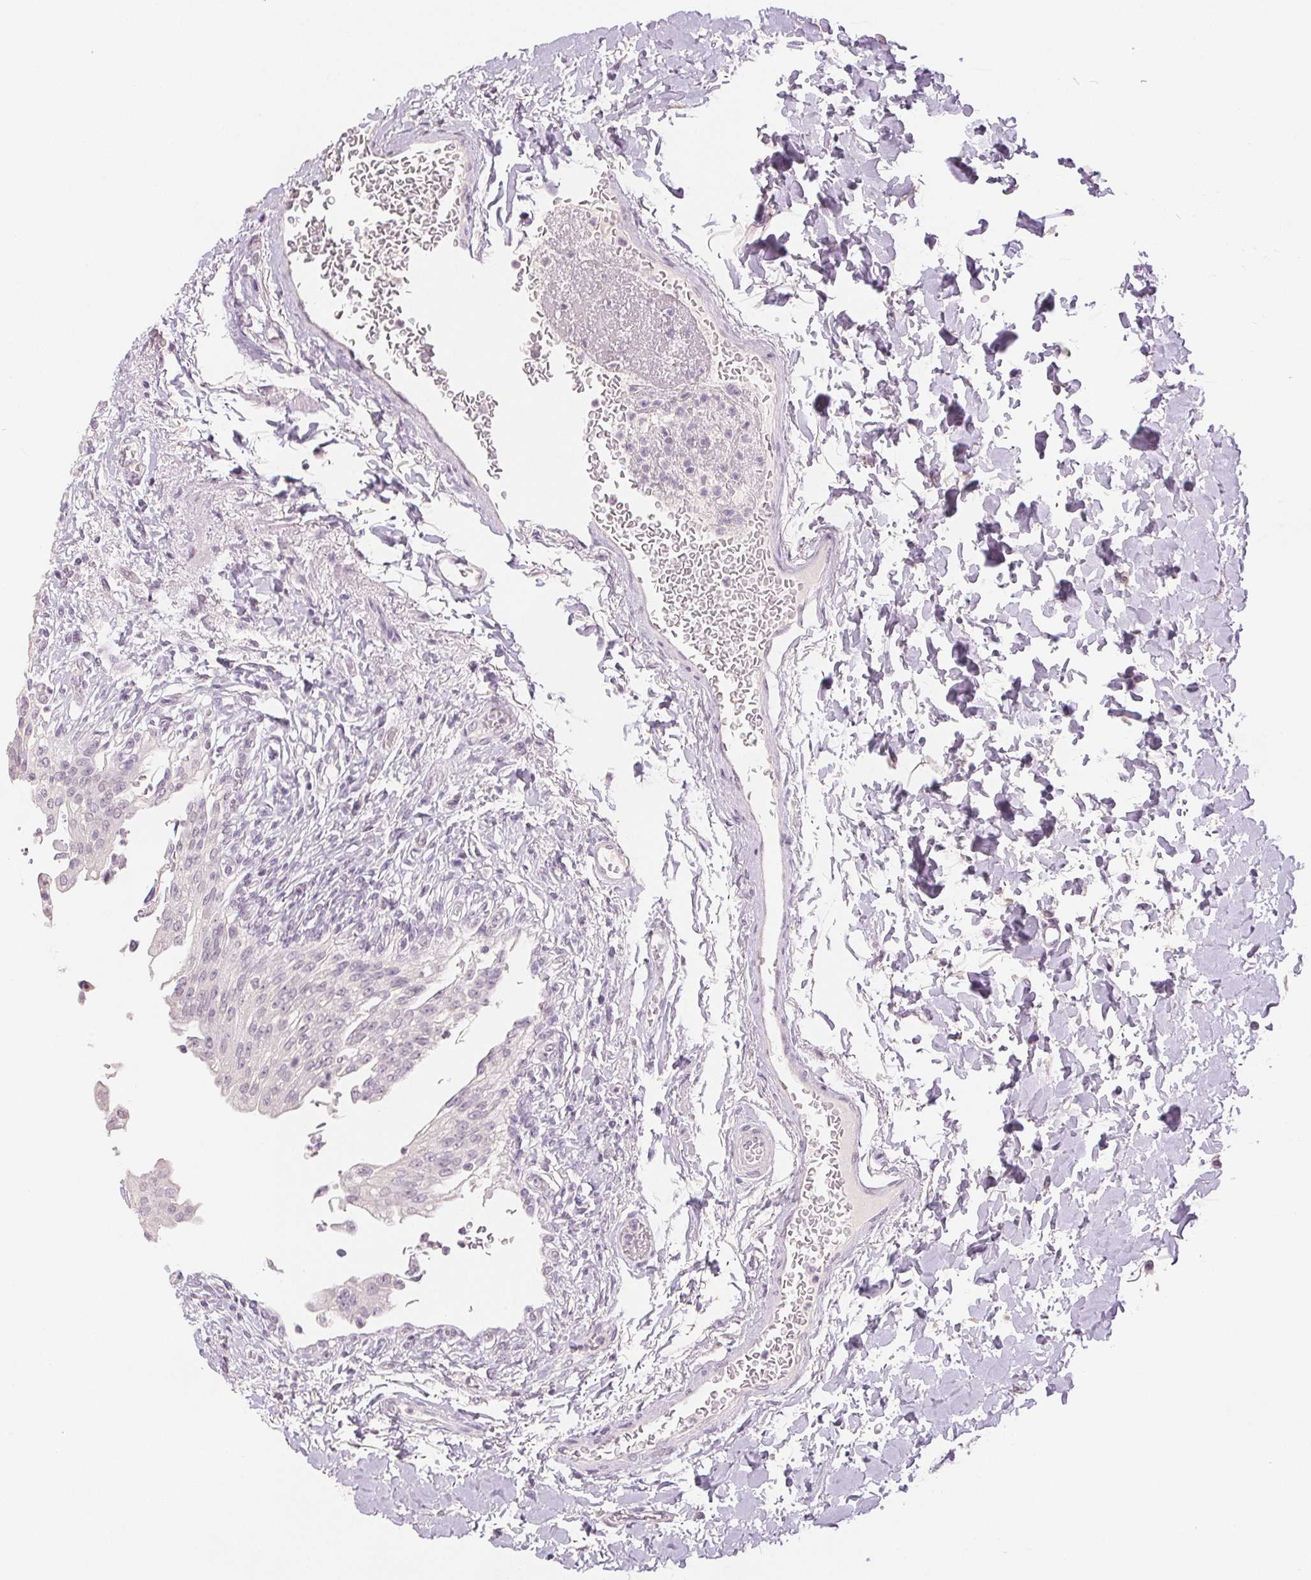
{"staining": {"intensity": "negative", "quantity": "none", "location": "none"}, "tissue": "urinary bladder", "cell_type": "Urothelial cells", "image_type": "normal", "snomed": [{"axis": "morphology", "description": "Normal tissue, NOS"}, {"axis": "topography", "description": "Urinary bladder"}, {"axis": "topography", "description": "Peripheral nerve tissue"}], "caption": "Human urinary bladder stained for a protein using IHC demonstrates no positivity in urothelial cells.", "gene": "SLC27A5", "patient": {"sex": "female", "age": 60}}